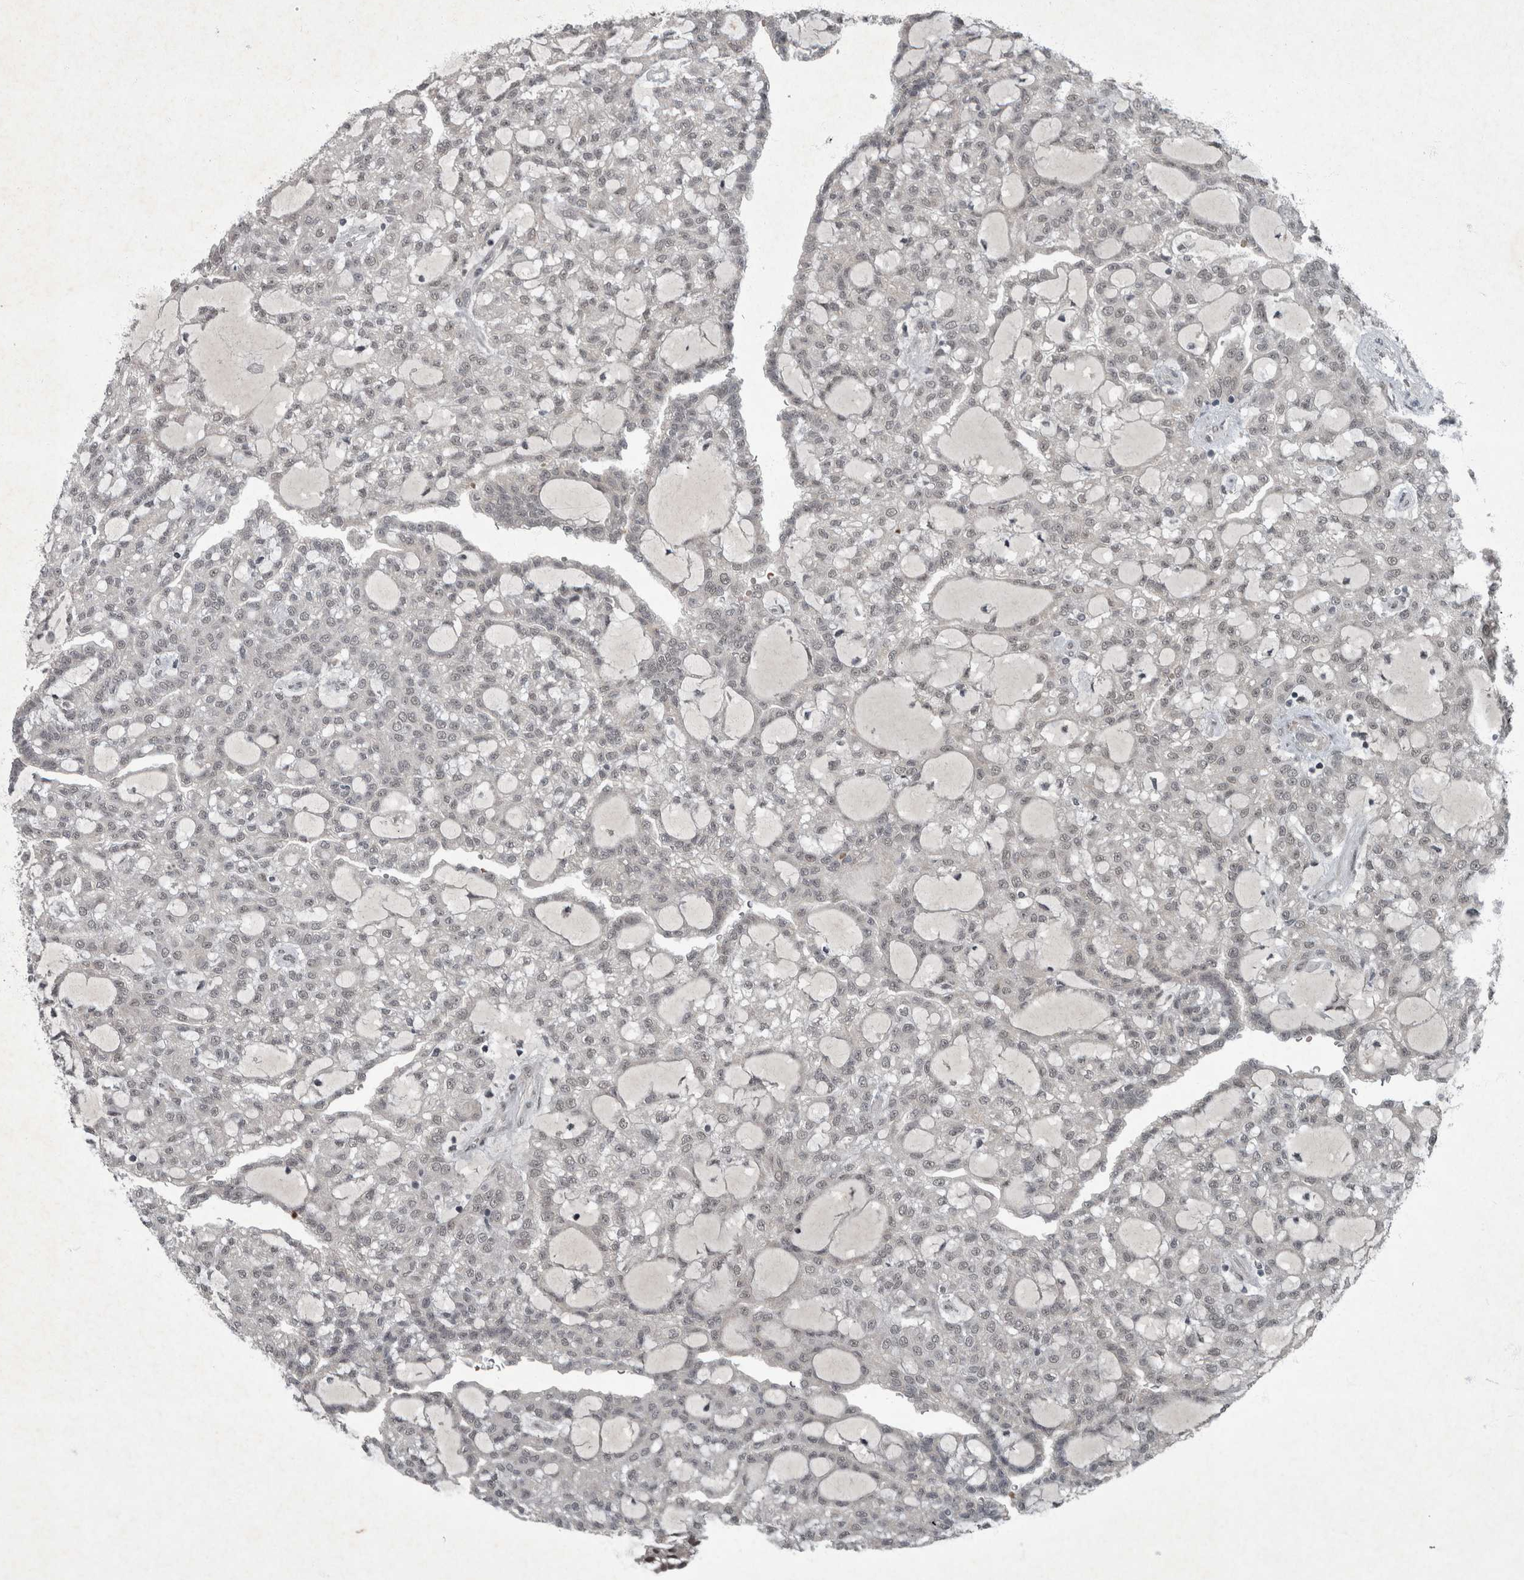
{"staining": {"intensity": "weak", "quantity": ">75%", "location": "nuclear"}, "tissue": "renal cancer", "cell_type": "Tumor cells", "image_type": "cancer", "snomed": [{"axis": "morphology", "description": "Adenocarcinoma, NOS"}, {"axis": "topography", "description": "Kidney"}], "caption": "IHC of adenocarcinoma (renal) shows low levels of weak nuclear positivity in approximately >75% of tumor cells.", "gene": "WDR33", "patient": {"sex": "male", "age": 63}}